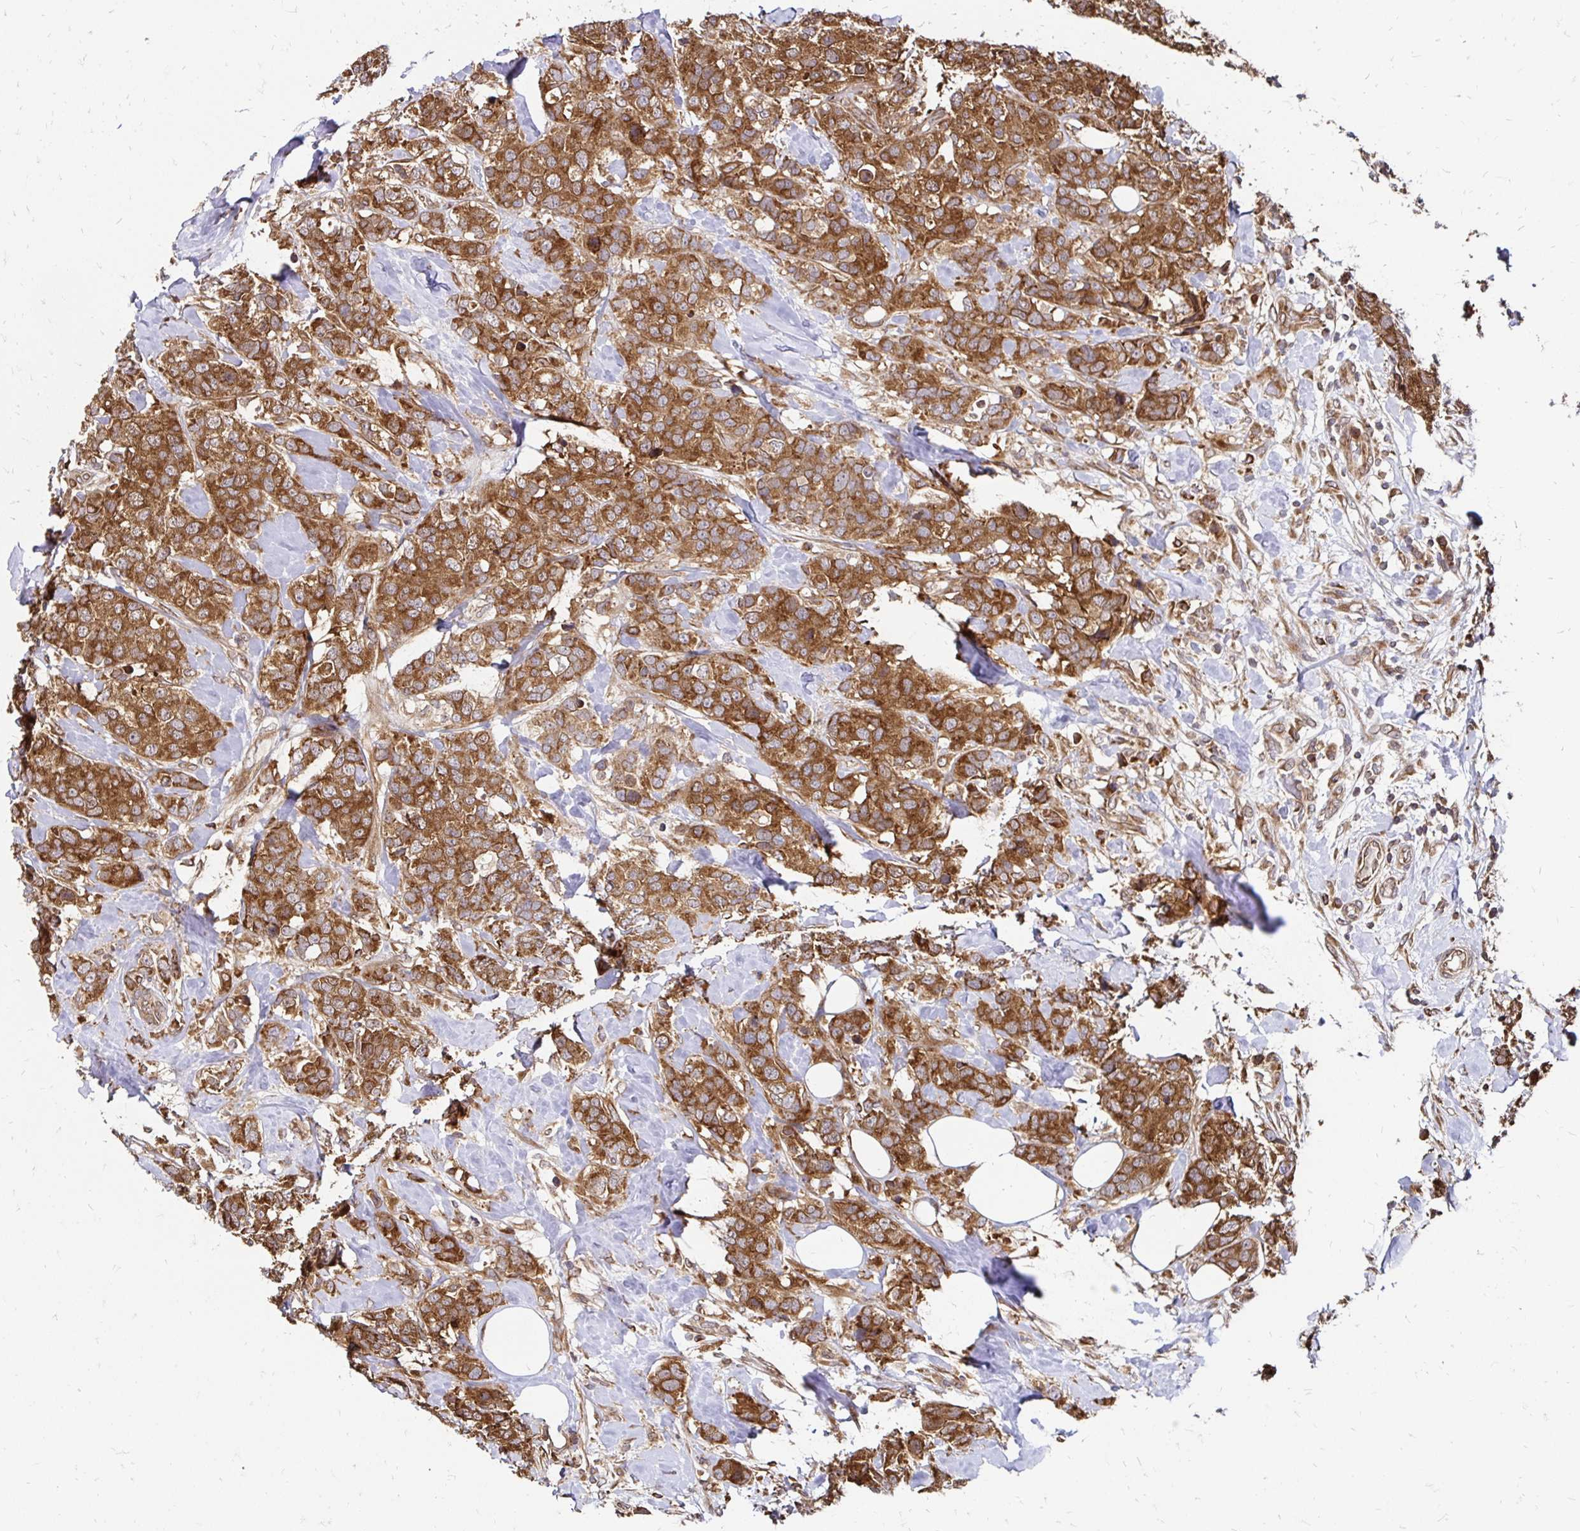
{"staining": {"intensity": "moderate", "quantity": ">75%", "location": "cytoplasmic/membranous"}, "tissue": "breast cancer", "cell_type": "Tumor cells", "image_type": "cancer", "snomed": [{"axis": "morphology", "description": "Lobular carcinoma"}, {"axis": "topography", "description": "Breast"}], "caption": "Breast cancer (lobular carcinoma) tissue exhibits moderate cytoplasmic/membranous positivity in approximately >75% of tumor cells", "gene": "ZW10", "patient": {"sex": "female", "age": 59}}